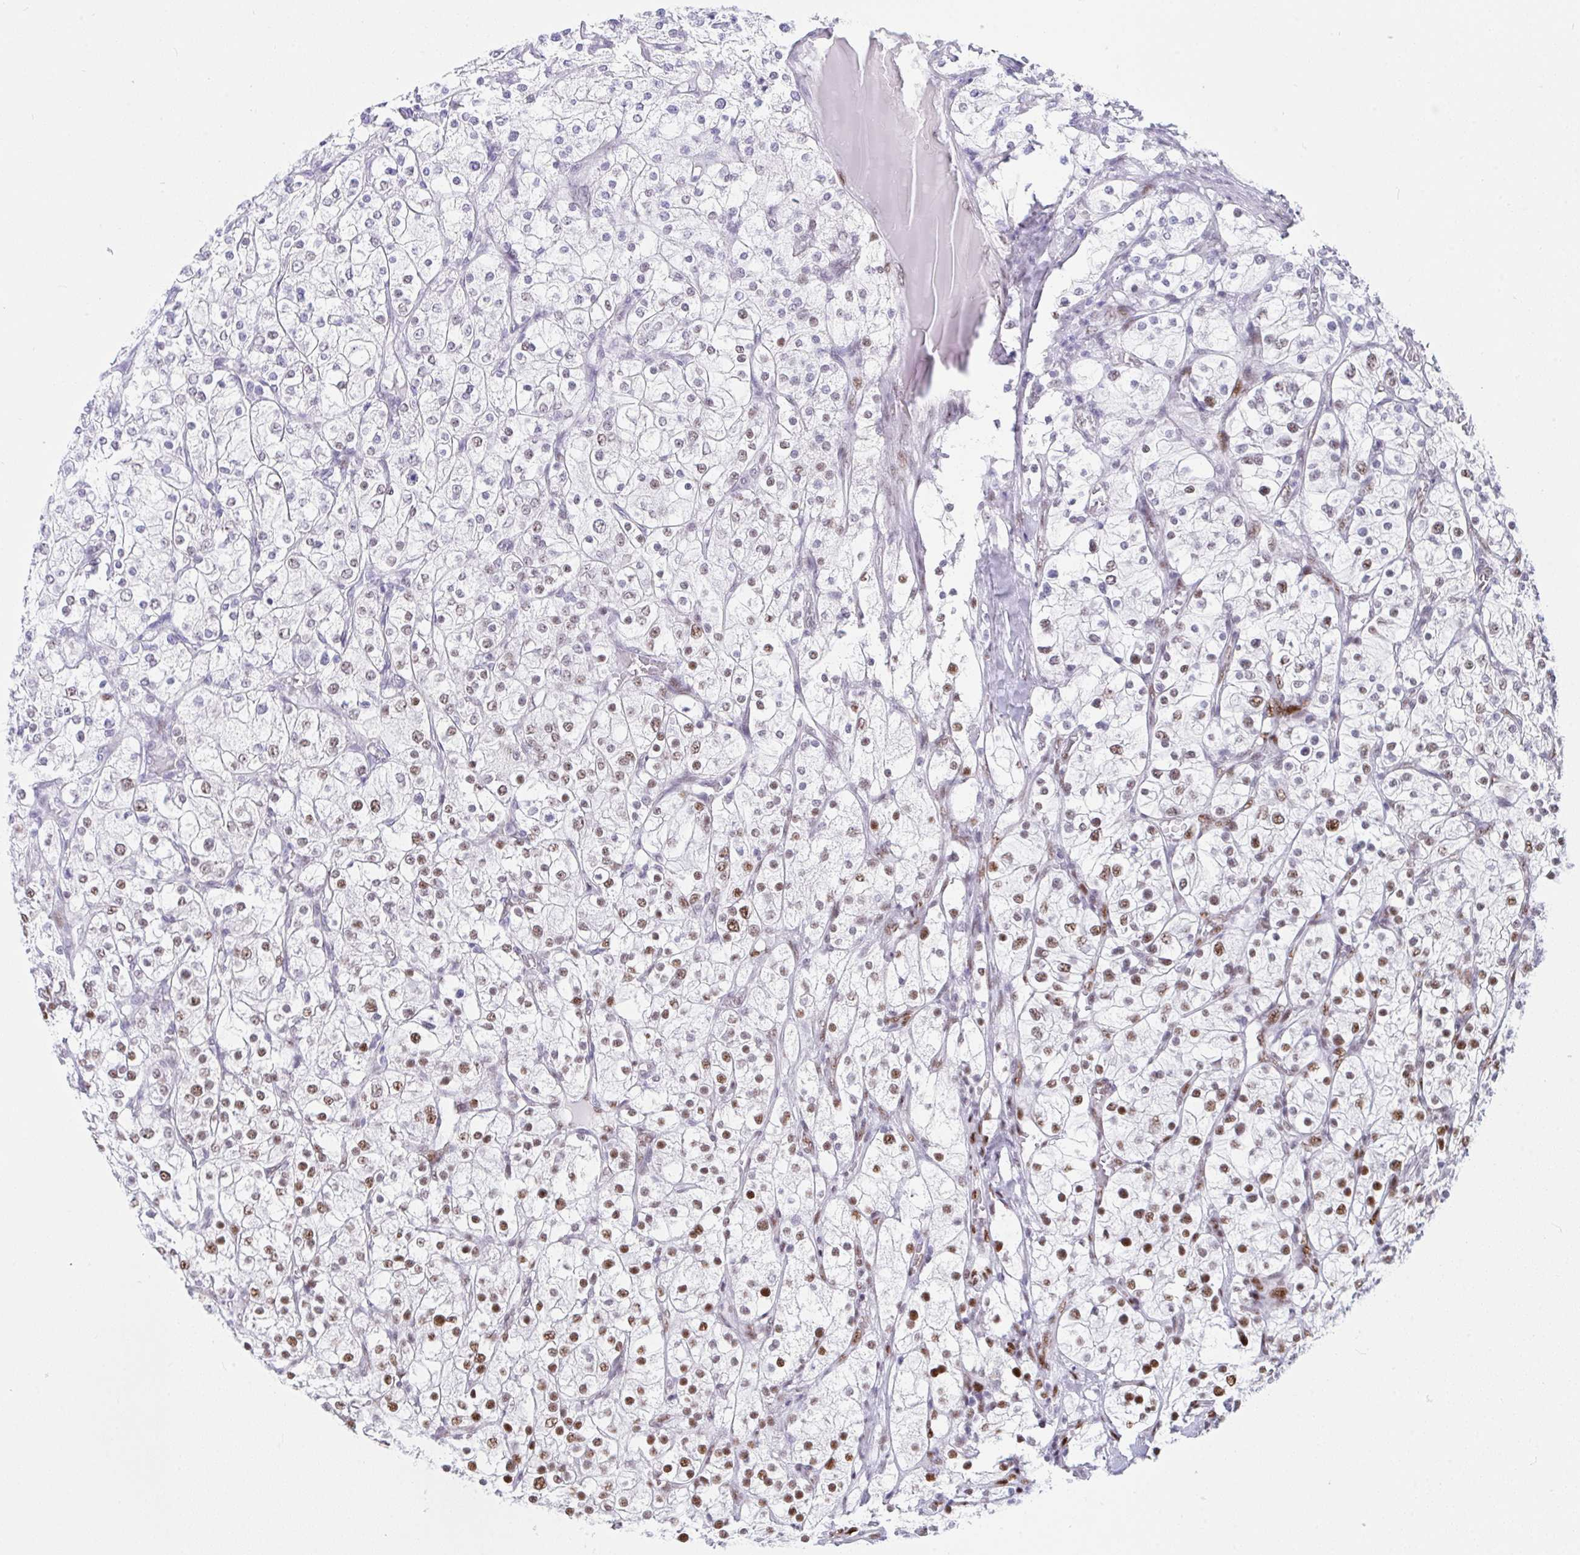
{"staining": {"intensity": "strong", "quantity": "25%-75%", "location": "nuclear"}, "tissue": "renal cancer", "cell_type": "Tumor cells", "image_type": "cancer", "snomed": [{"axis": "morphology", "description": "Adenocarcinoma, NOS"}, {"axis": "topography", "description": "Kidney"}], "caption": "IHC image of neoplastic tissue: human renal cancer stained using immunohistochemistry (IHC) demonstrates high levels of strong protein expression localized specifically in the nuclear of tumor cells, appearing as a nuclear brown color.", "gene": "IKZF2", "patient": {"sex": "male", "age": 80}}